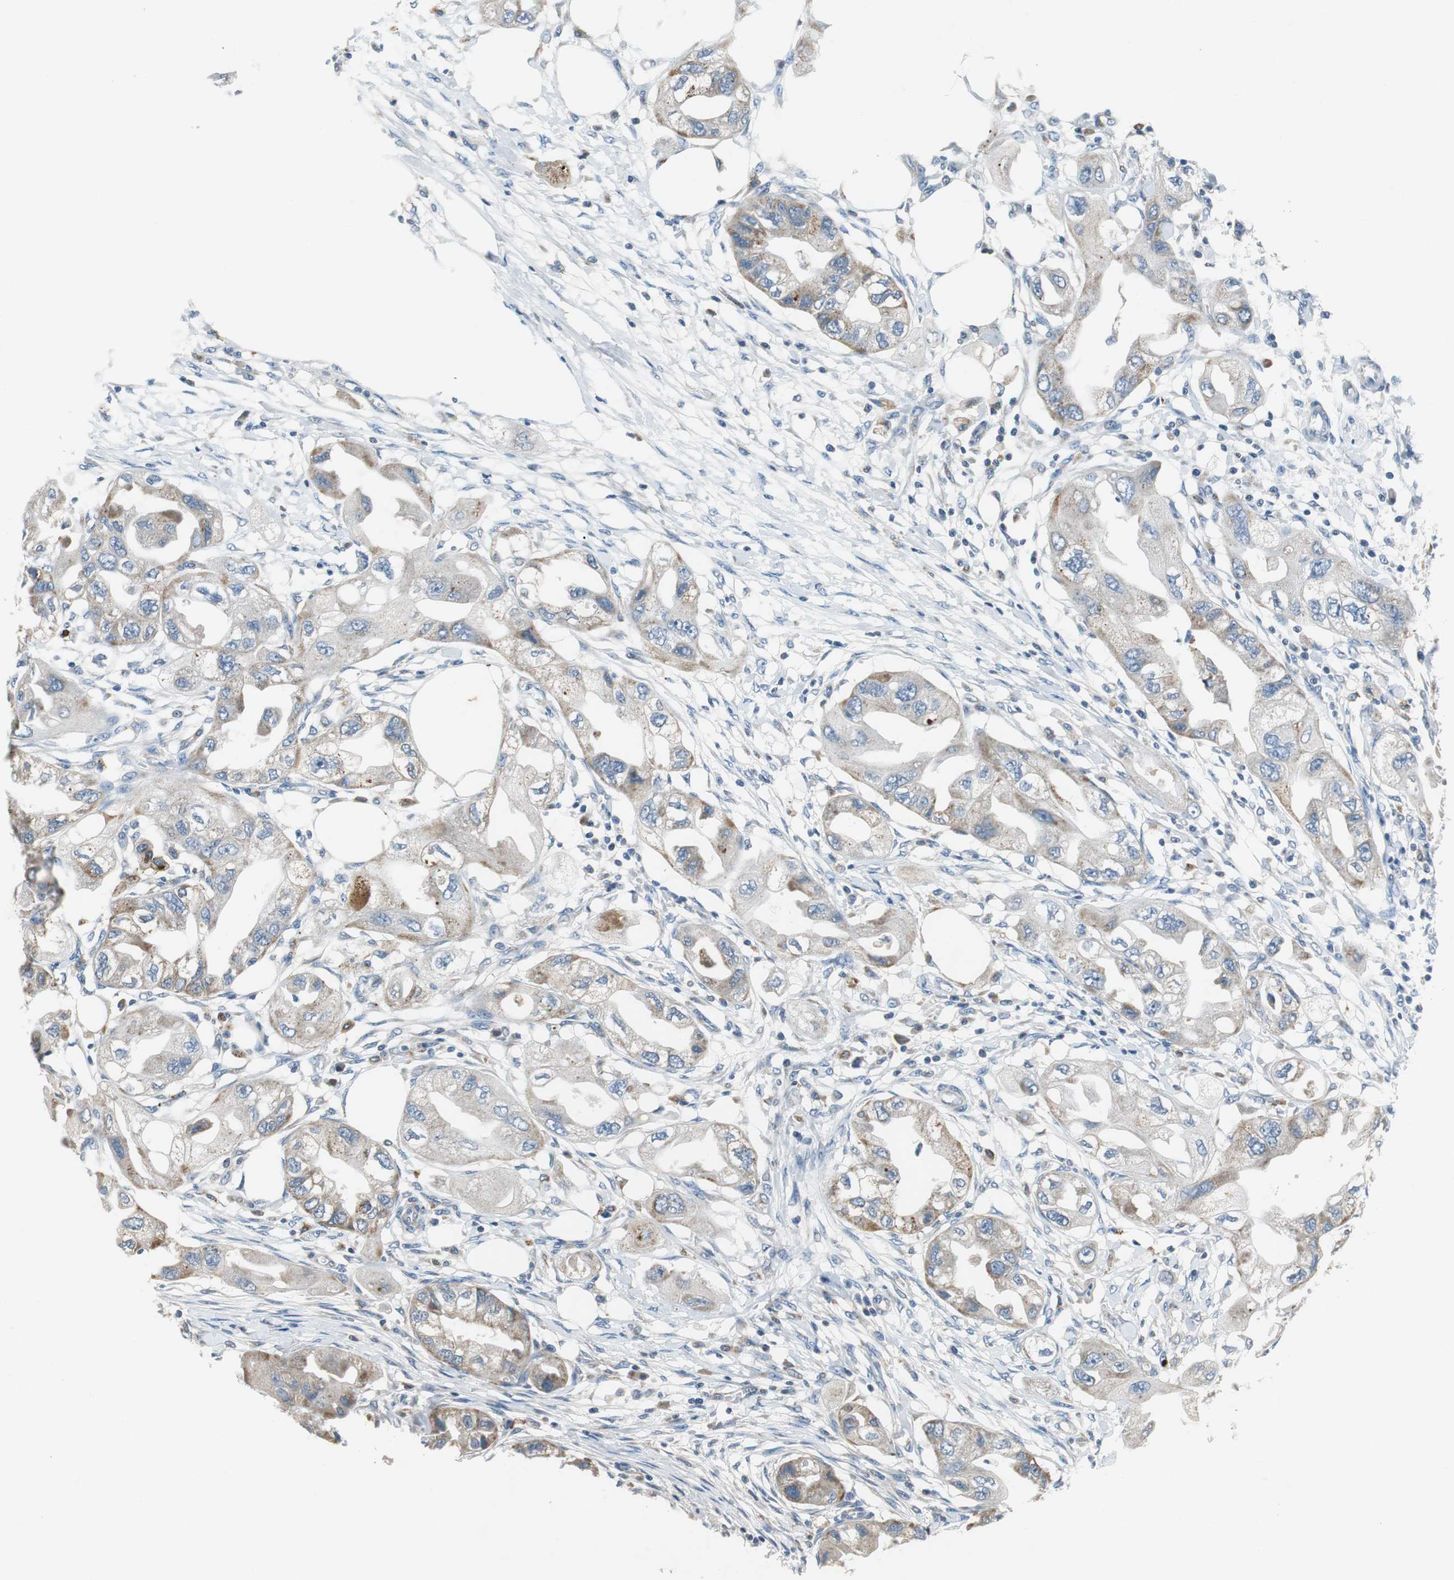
{"staining": {"intensity": "weak", "quantity": "<25%", "location": "cytoplasmic/membranous"}, "tissue": "endometrial cancer", "cell_type": "Tumor cells", "image_type": "cancer", "snomed": [{"axis": "morphology", "description": "Adenocarcinoma, NOS"}, {"axis": "topography", "description": "Endometrium"}], "caption": "Human endometrial cancer (adenocarcinoma) stained for a protein using immunohistochemistry demonstrates no staining in tumor cells.", "gene": "NLGN1", "patient": {"sex": "female", "age": 67}}